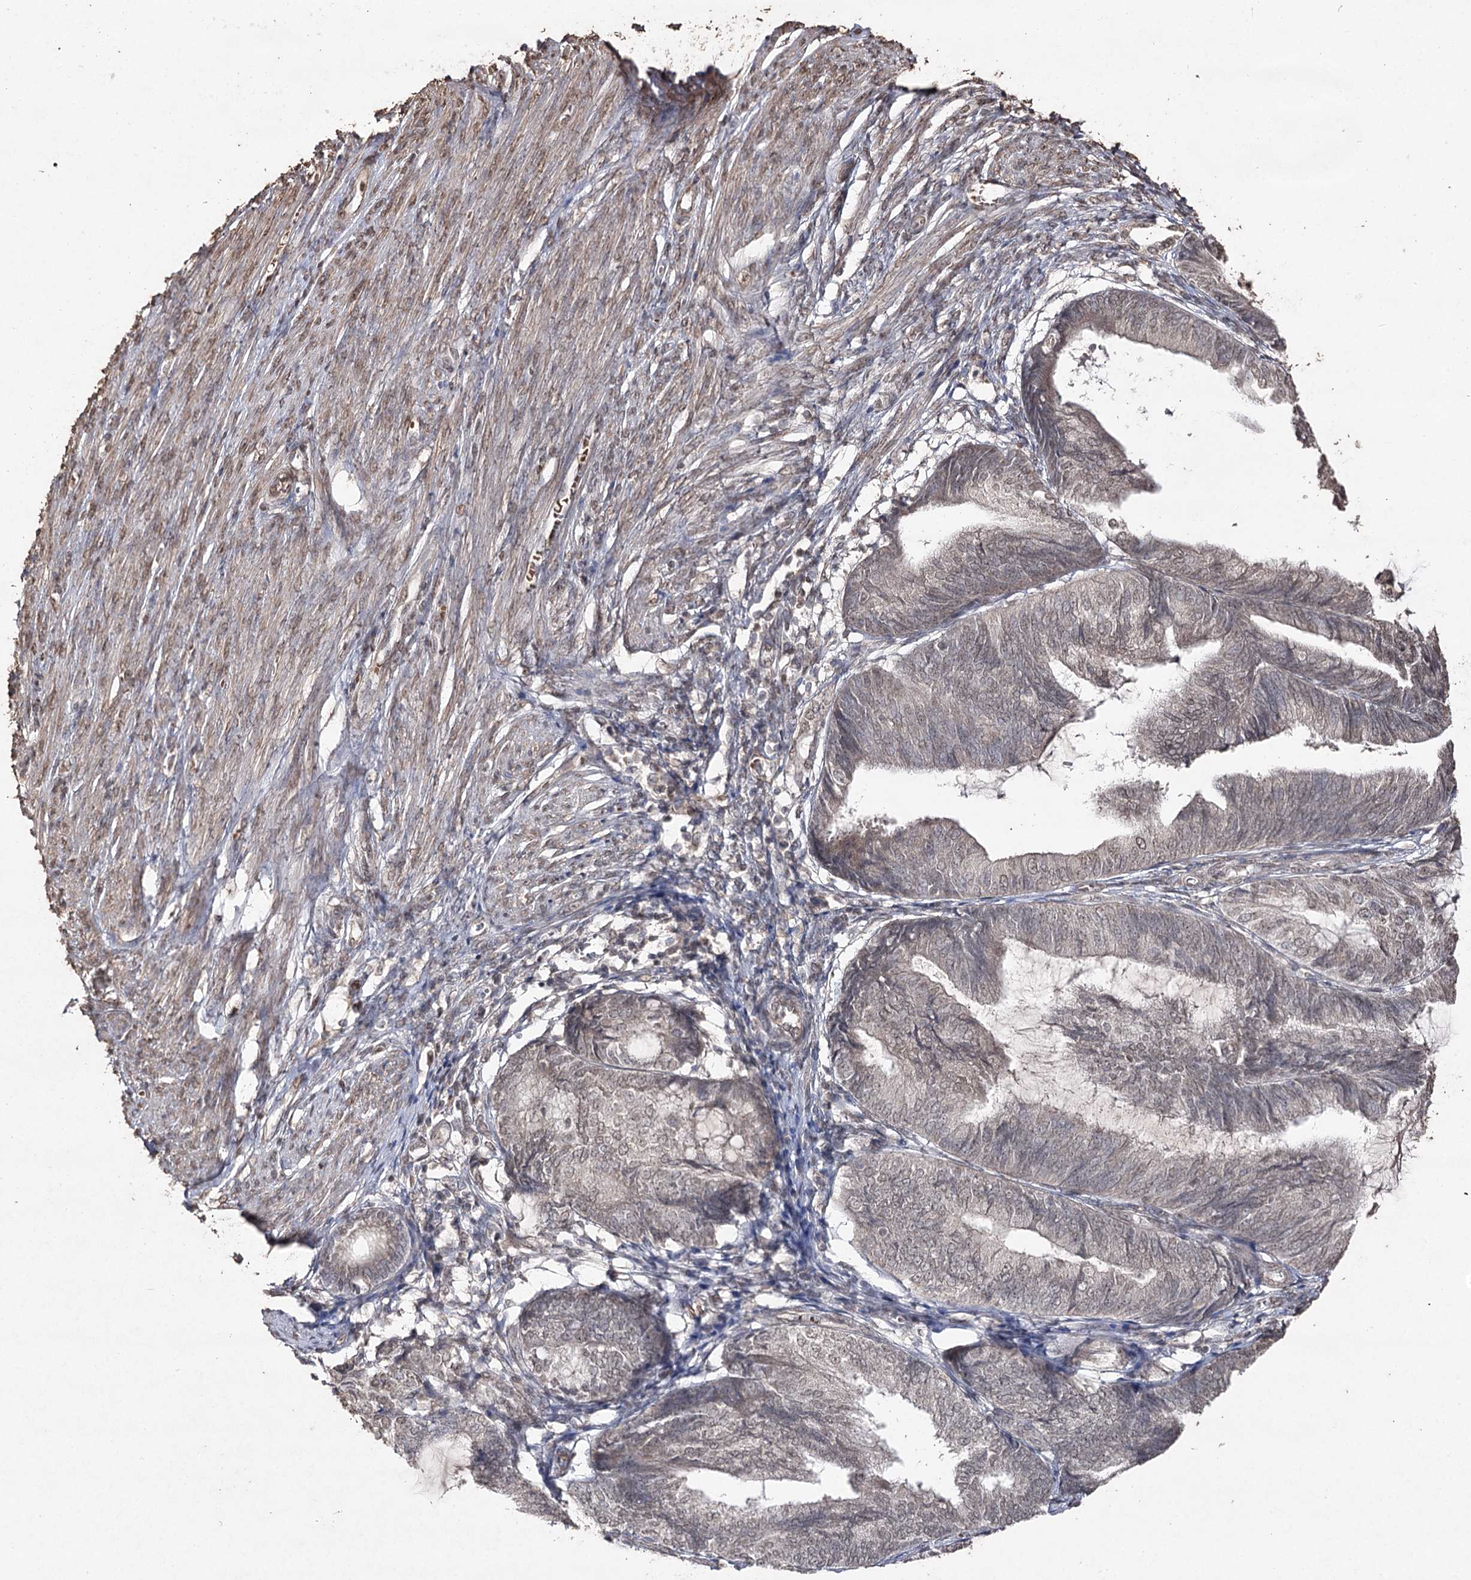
{"staining": {"intensity": "weak", "quantity": "<25%", "location": "cytoplasmic/membranous"}, "tissue": "endometrial cancer", "cell_type": "Tumor cells", "image_type": "cancer", "snomed": [{"axis": "morphology", "description": "Adenocarcinoma, NOS"}, {"axis": "topography", "description": "Endometrium"}], "caption": "The IHC image has no significant positivity in tumor cells of endometrial cancer tissue.", "gene": "ATG14", "patient": {"sex": "female", "age": 81}}